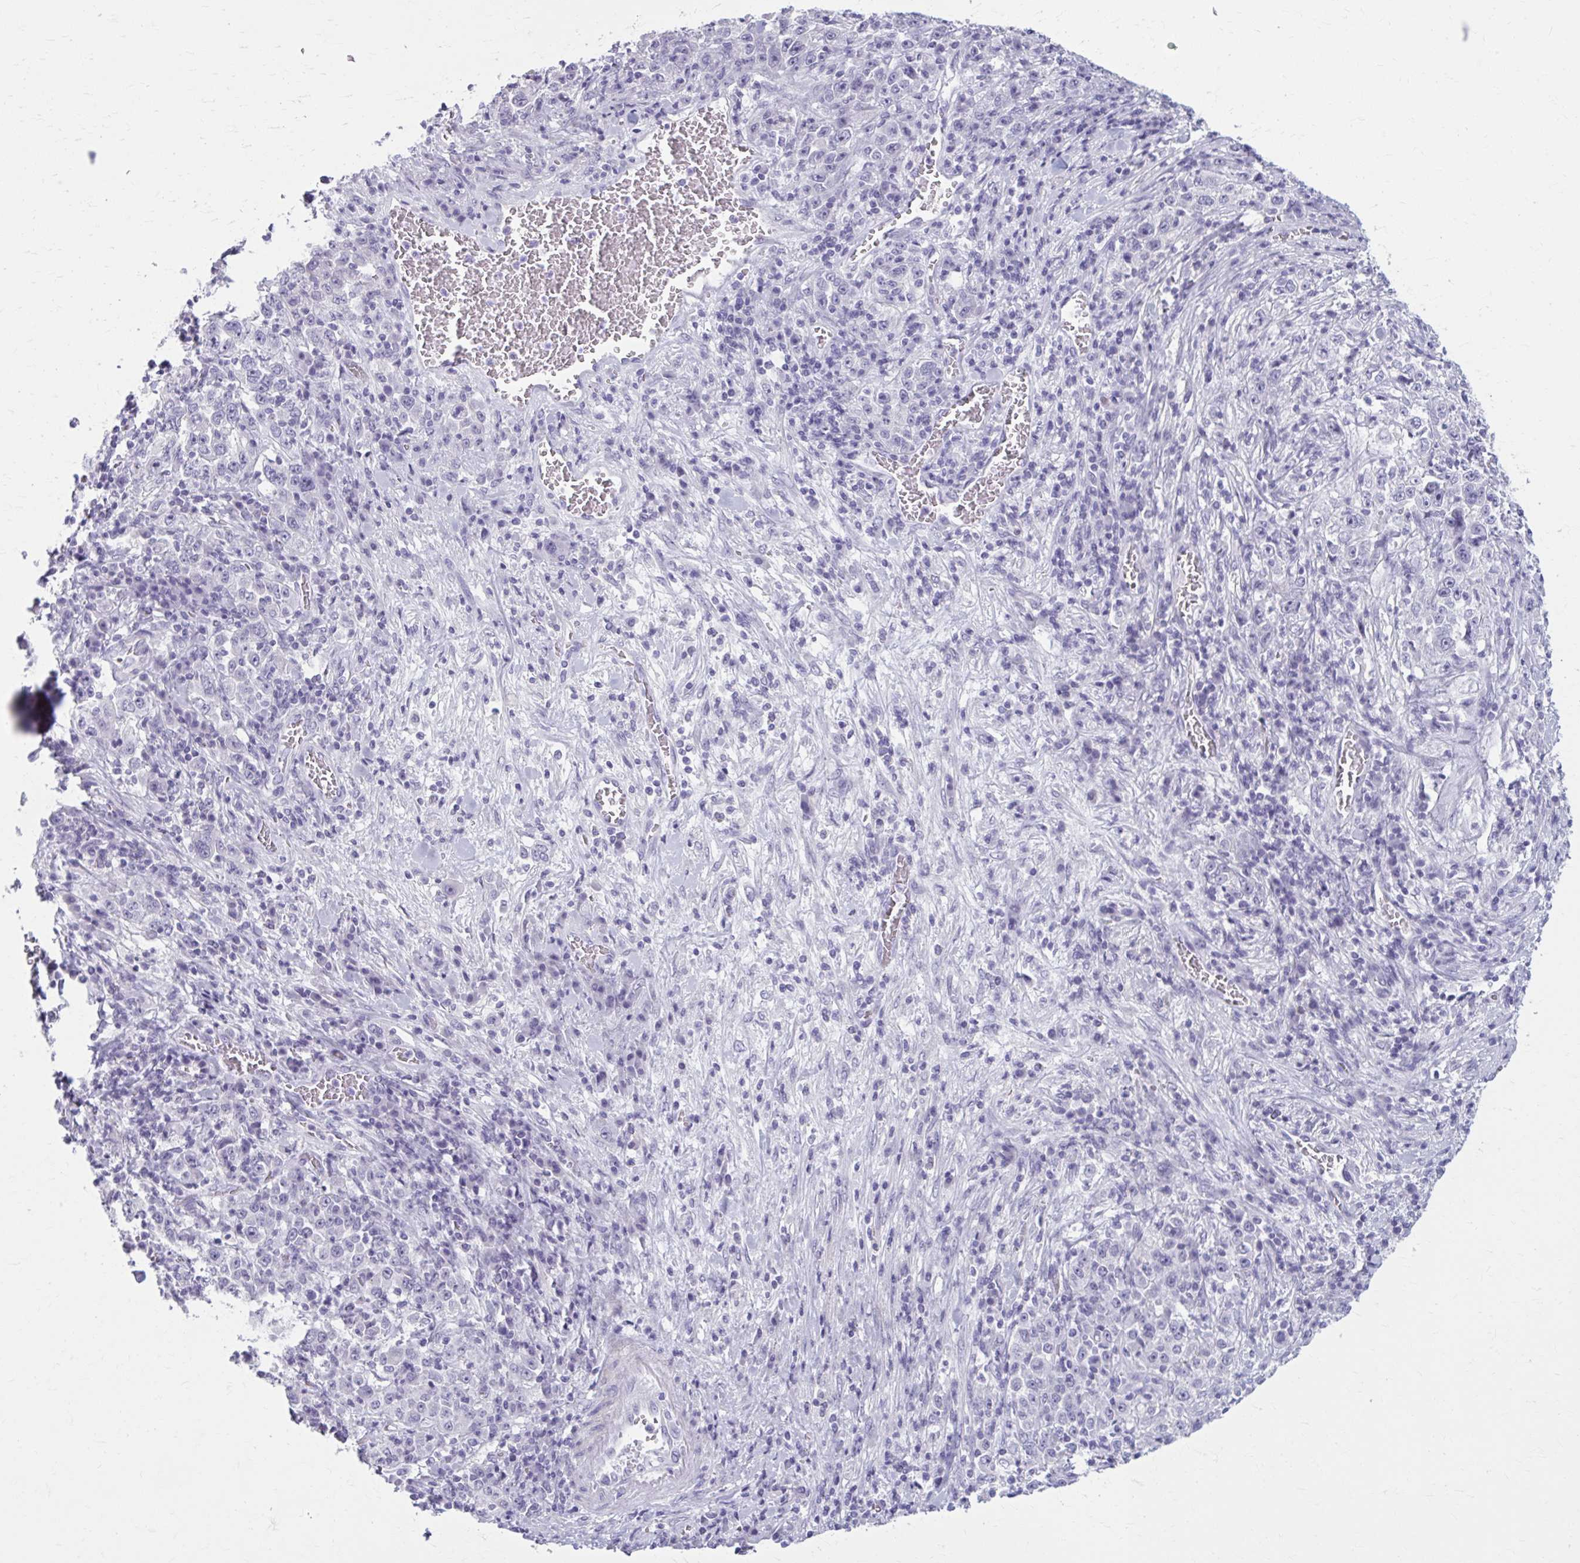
{"staining": {"intensity": "negative", "quantity": "none", "location": "none"}, "tissue": "stomach cancer", "cell_type": "Tumor cells", "image_type": "cancer", "snomed": [{"axis": "morphology", "description": "Normal tissue, NOS"}, {"axis": "morphology", "description": "Adenocarcinoma, NOS"}, {"axis": "topography", "description": "Stomach, upper"}, {"axis": "topography", "description": "Stomach"}], "caption": "IHC of stomach adenocarcinoma exhibits no staining in tumor cells.", "gene": "OR4B1", "patient": {"sex": "male", "age": 59}}